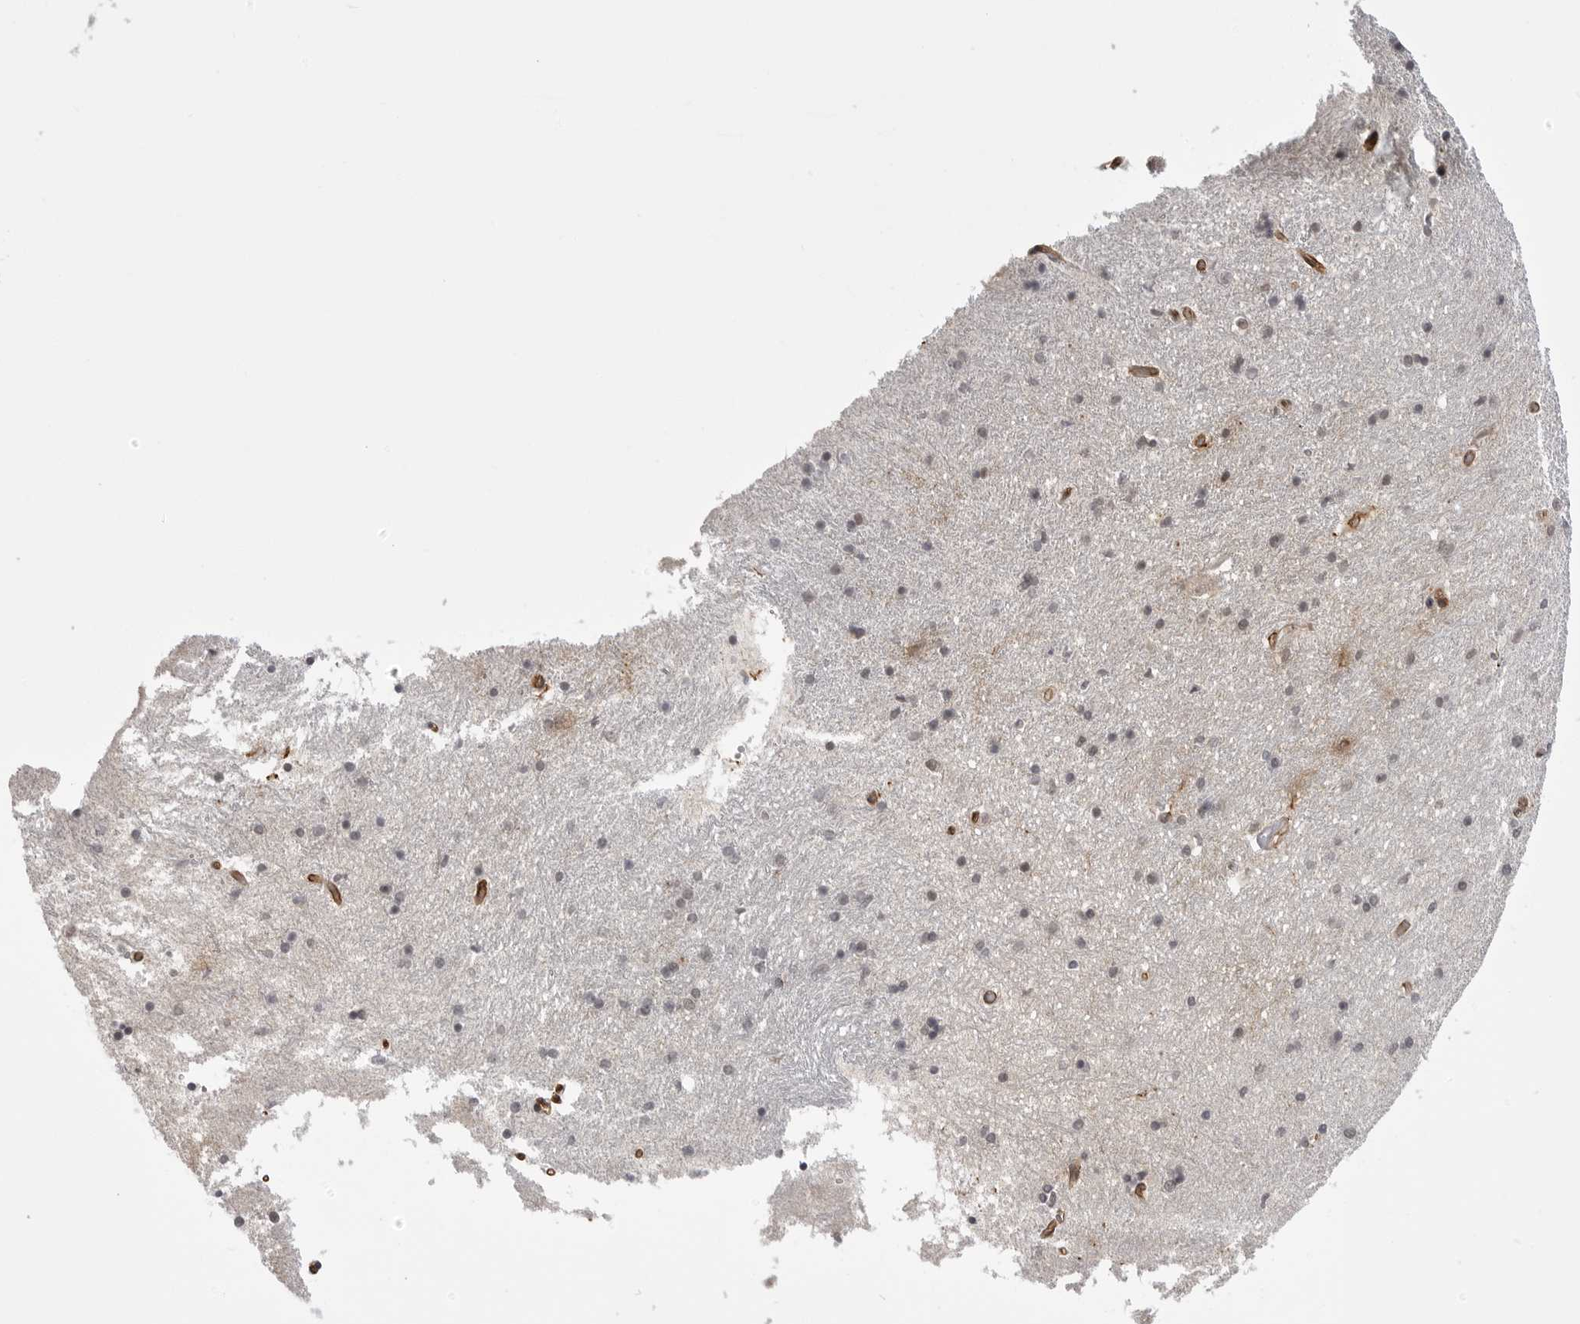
{"staining": {"intensity": "negative", "quantity": "none", "location": "none"}, "tissue": "hippocampus", "cell_type": "Glial cells", "image_type": "normal", "snomed": [{"axis": "morphology", "description": "Normal tissue, NOS"}, {"axis": "topography", "description": "Hippocampus"}], "caption": "Immunohistochemistry photomicrograph of unremarkable hippocampus stained for a protein (brown), which shows no positivity in glial cells. (DAB (3,3'-diaminobenzidine) immunohistochemistry, high magnification).", "gene": "SORBS1", "patient": {"sex": "male", "age": 45}}